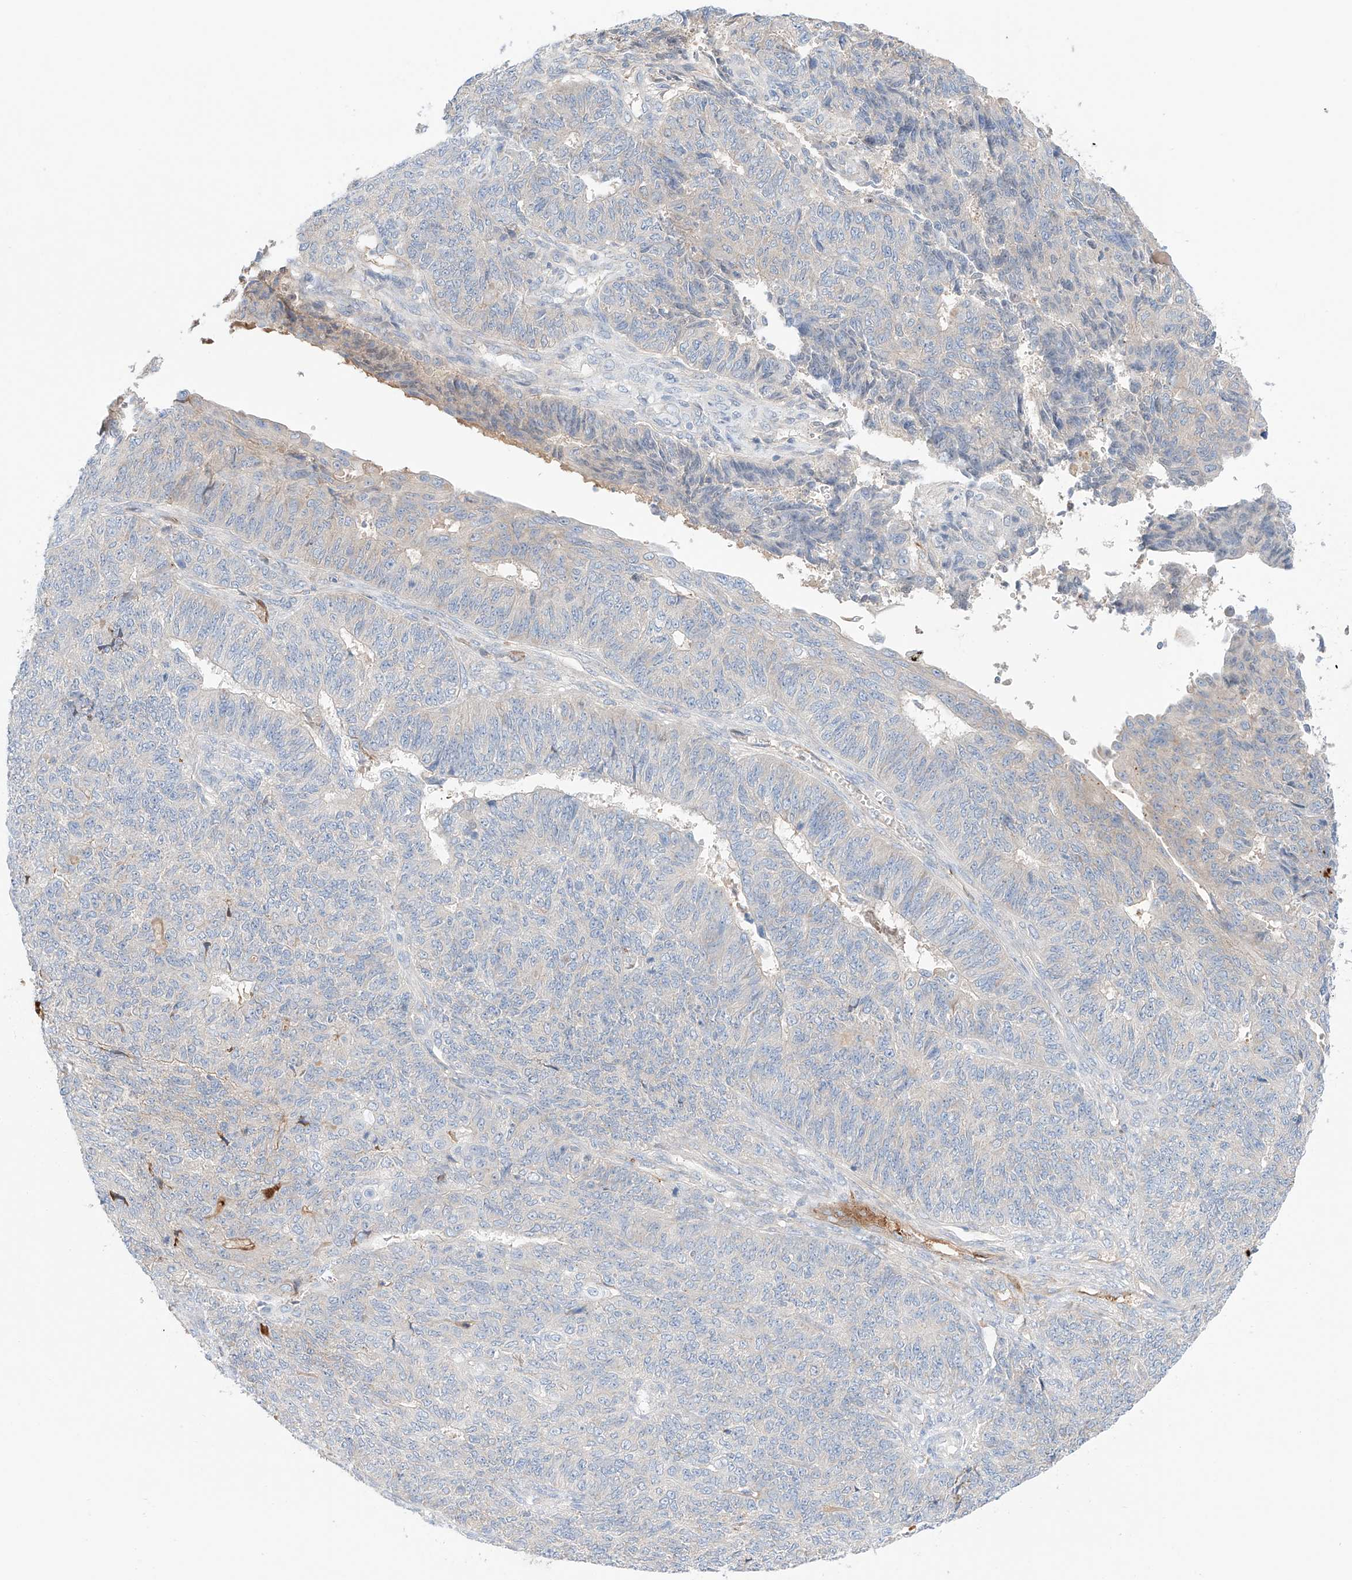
{"staining": {"intensity": "weak", "quantity": "<25%", "location": "cytoplasmic/membranous"}, "tissue": "endometrial cancer", "cell_type": "Tumor cells", "image_type": "cancer", "snomed": [{"axis": "morphology", "description": "Adenocarcinoma, NOS"}, {"axis": "topography", "description": "Endometrium"}], "caption": "IHC histopathology image of adenocarcinoma (endometrial) stained for a protein (brown), which exhibits no staining in tumor cells. Nuclei are stained in blue.", "gene": "PGGT1B", "patient": {"sex": "female", "age": 32}}